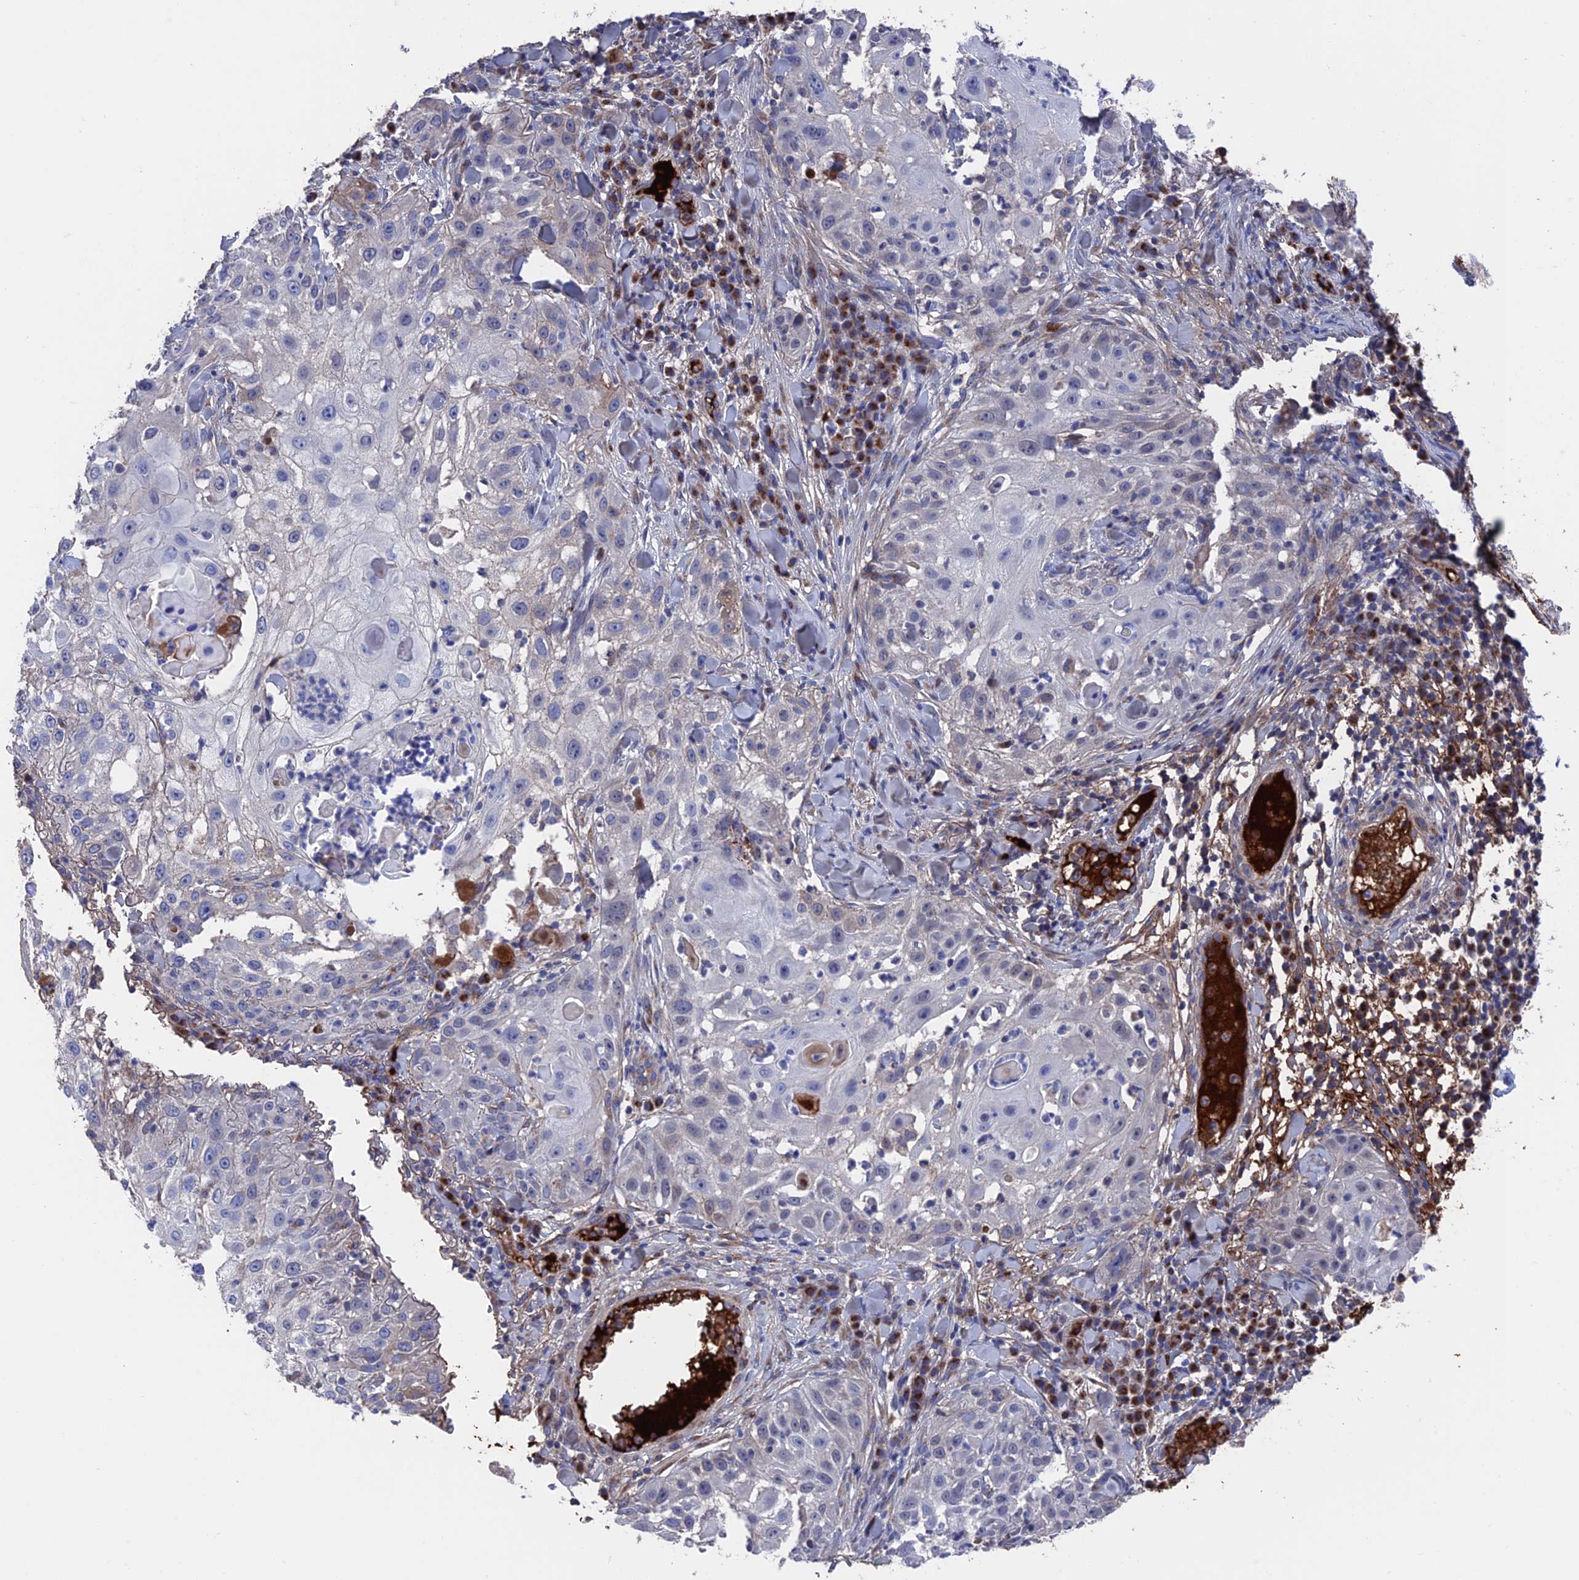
{"staining": {"intensity": "negative", "quantity": "none", "location": "none"}, "tissue": "skin cancer", "cell_type": "Tumor cells", "image_type": "cancer", "snomed": [{"axis": "morphology", "description": "Squamous cell carcinoma, NOS"}, {"axis": "topography", "description": "Skin"}], "caption": "Protein analysis of skin cancer shows no significant positivity in tumor cells. The staining is performed using DAB brown chromogen with nuclei counter-stained in using hematoxylin.", "gene": "HPF1", "patient": {"sex": "female", "age": 44}}